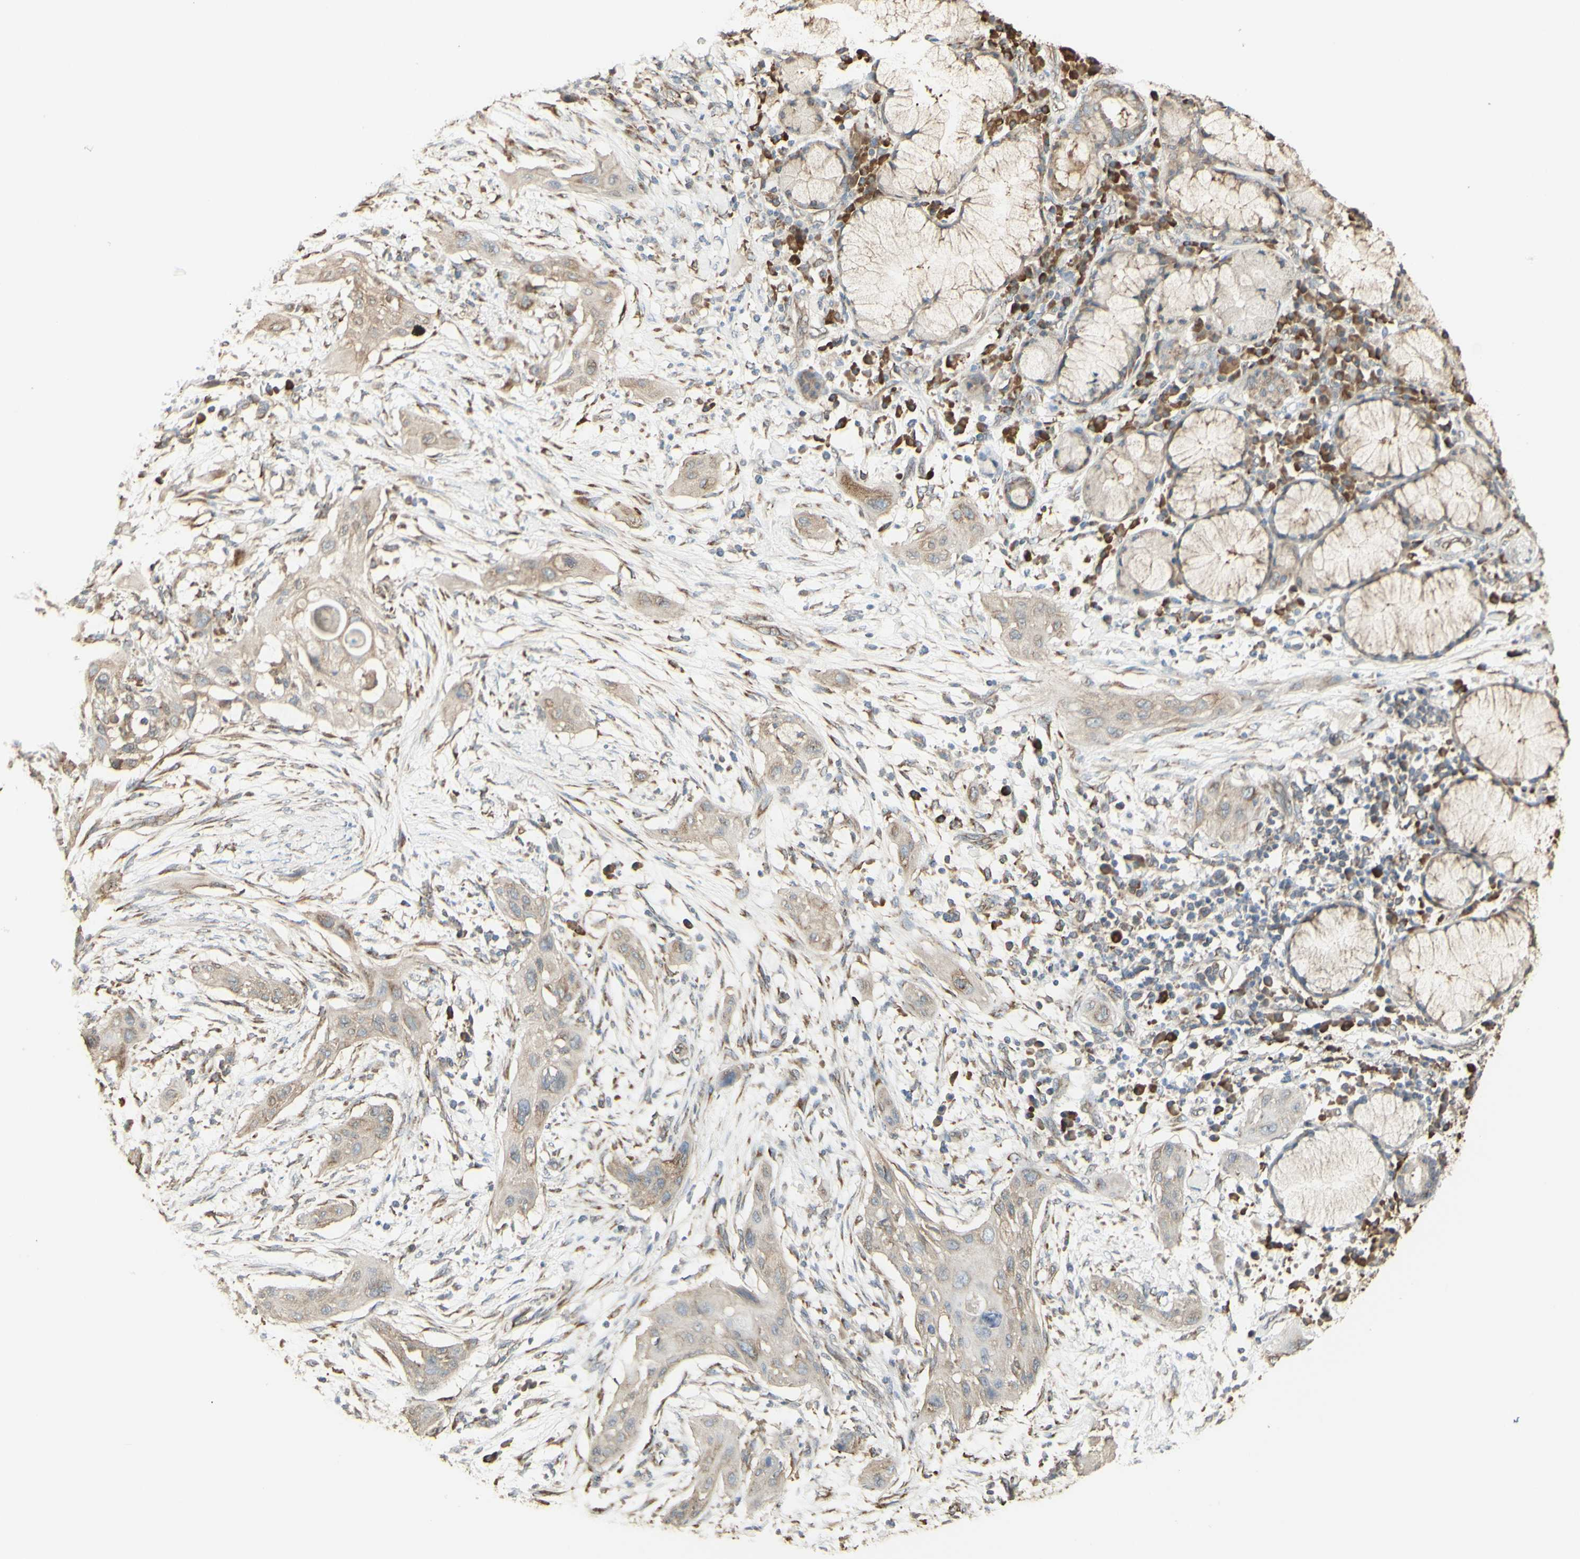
{"staining": {"intensity": "weak", "quantity": ">75%", "location": "cytoplasmic/membranous"}, "tissue": "lung cancer", "cell_type": "Tumor cells", "image_type": "cancer", "snomed": [{"axis": "morphology", "description": "Squamous cell carcinoma, NOS"}, {"axis": "topography", "description": "Lung"}], "caption": "Immunohistochemical staining of human squamous cell carcinoma (lung) demonstrates low levels of weak cytoplasmic/membranous expression in approximately >75% of tumor cells.", "gene": "EEF1B2", "patient": {"sex": "female", "age": 47}}